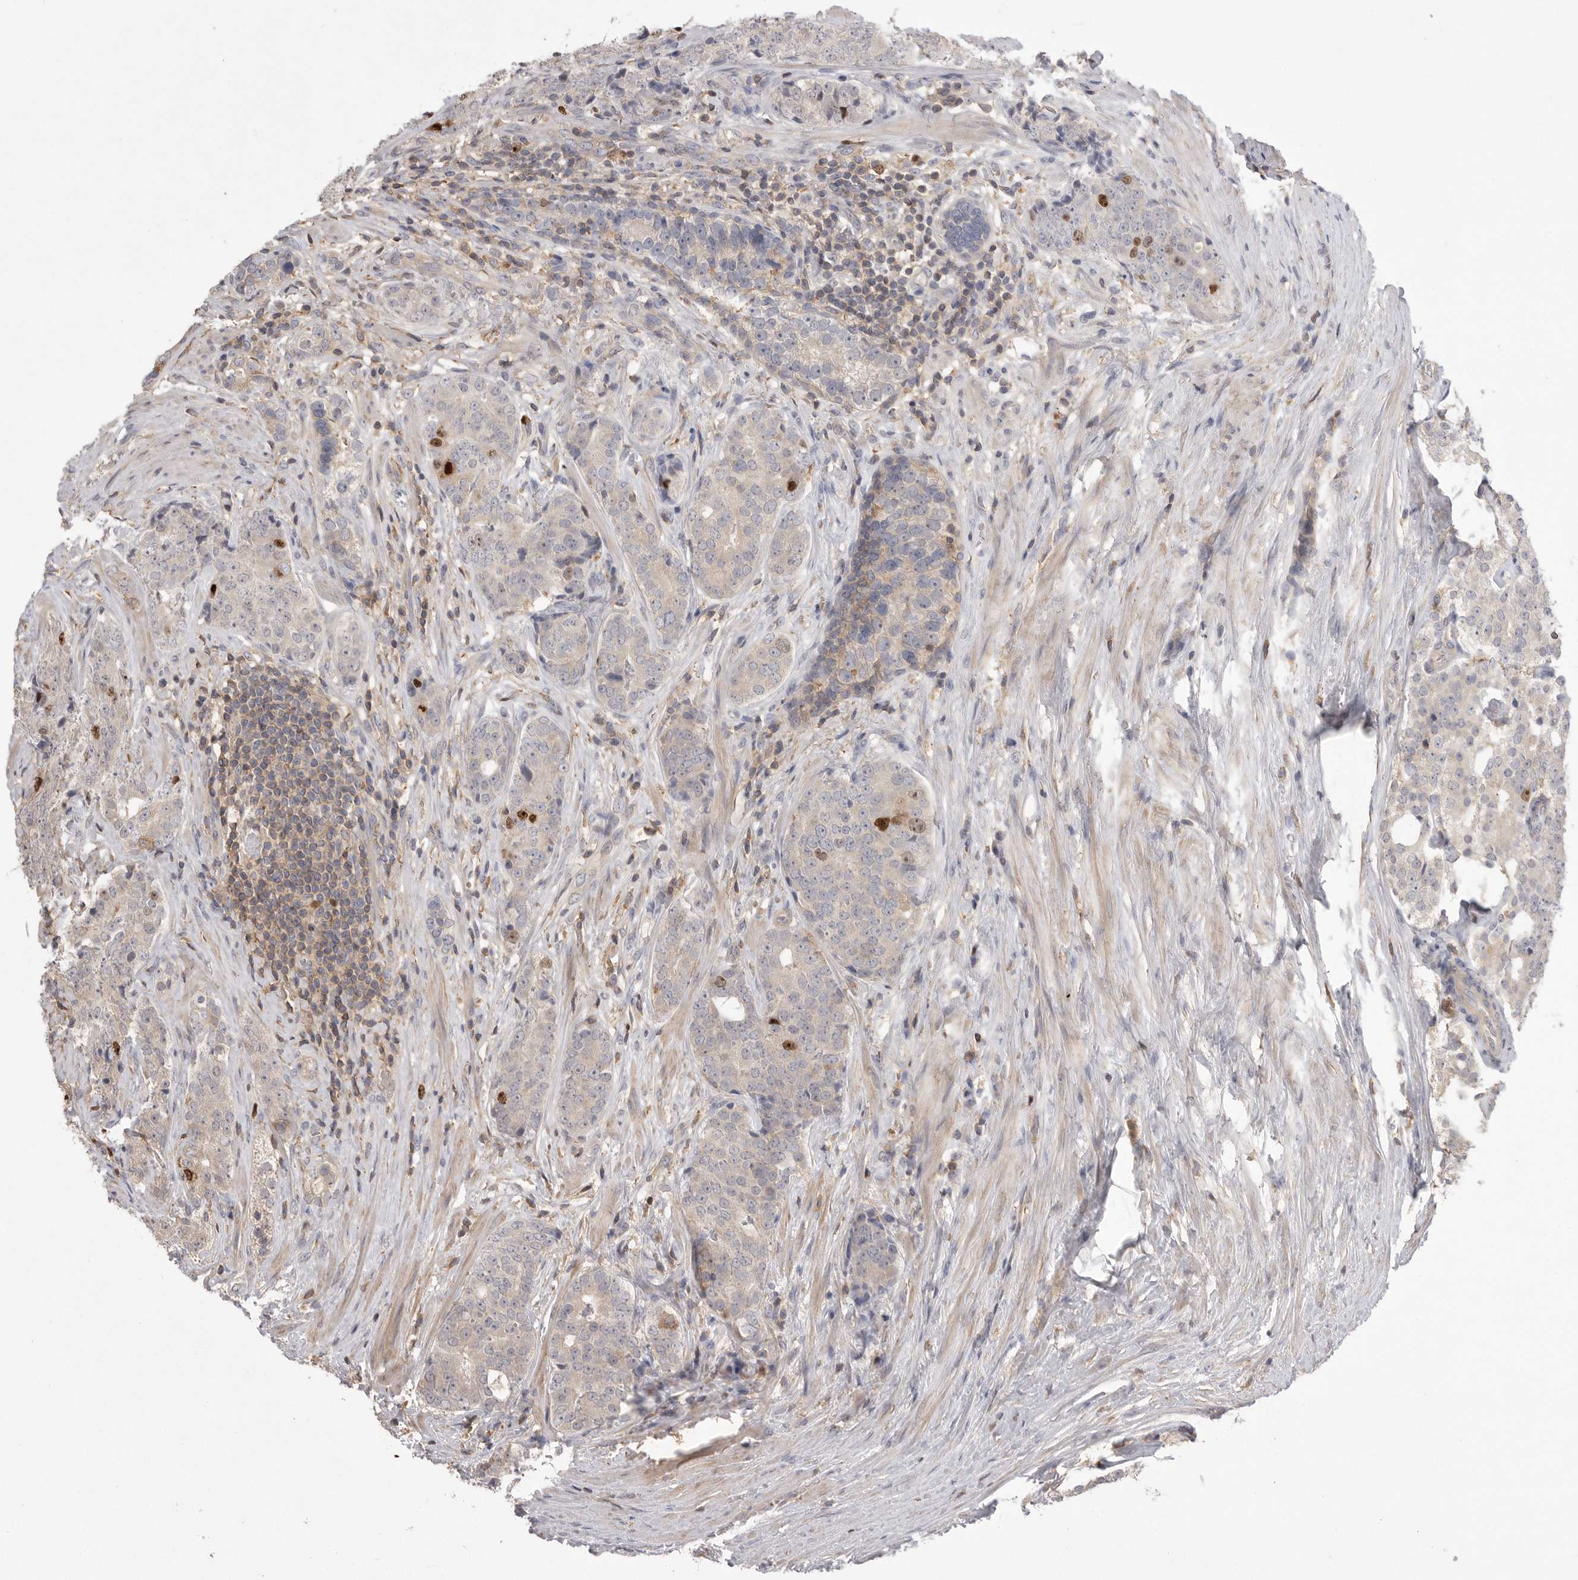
{"staining": {"intensity": "strong", "quantity": "<25%", "location": "nuclear"}, "tissue": "prostate cancer", "cell_type": "Tumor cells", "image_type": "cancer", "snomed": [{"axis": "morphology", "description": "Adenocarcinoma, High grade"}, {"axis": "topography", "description": "Prostate"}], "caption": "Immunohistochemistry (IHC) photomicrograph of human prostate cancer stained for a protein (brown), which reveals medium levels of strong nuclear positivity in about <25% of tumor cells.", "gene": "TOP2A", "patient": {"sex": "male", "age": 56}}